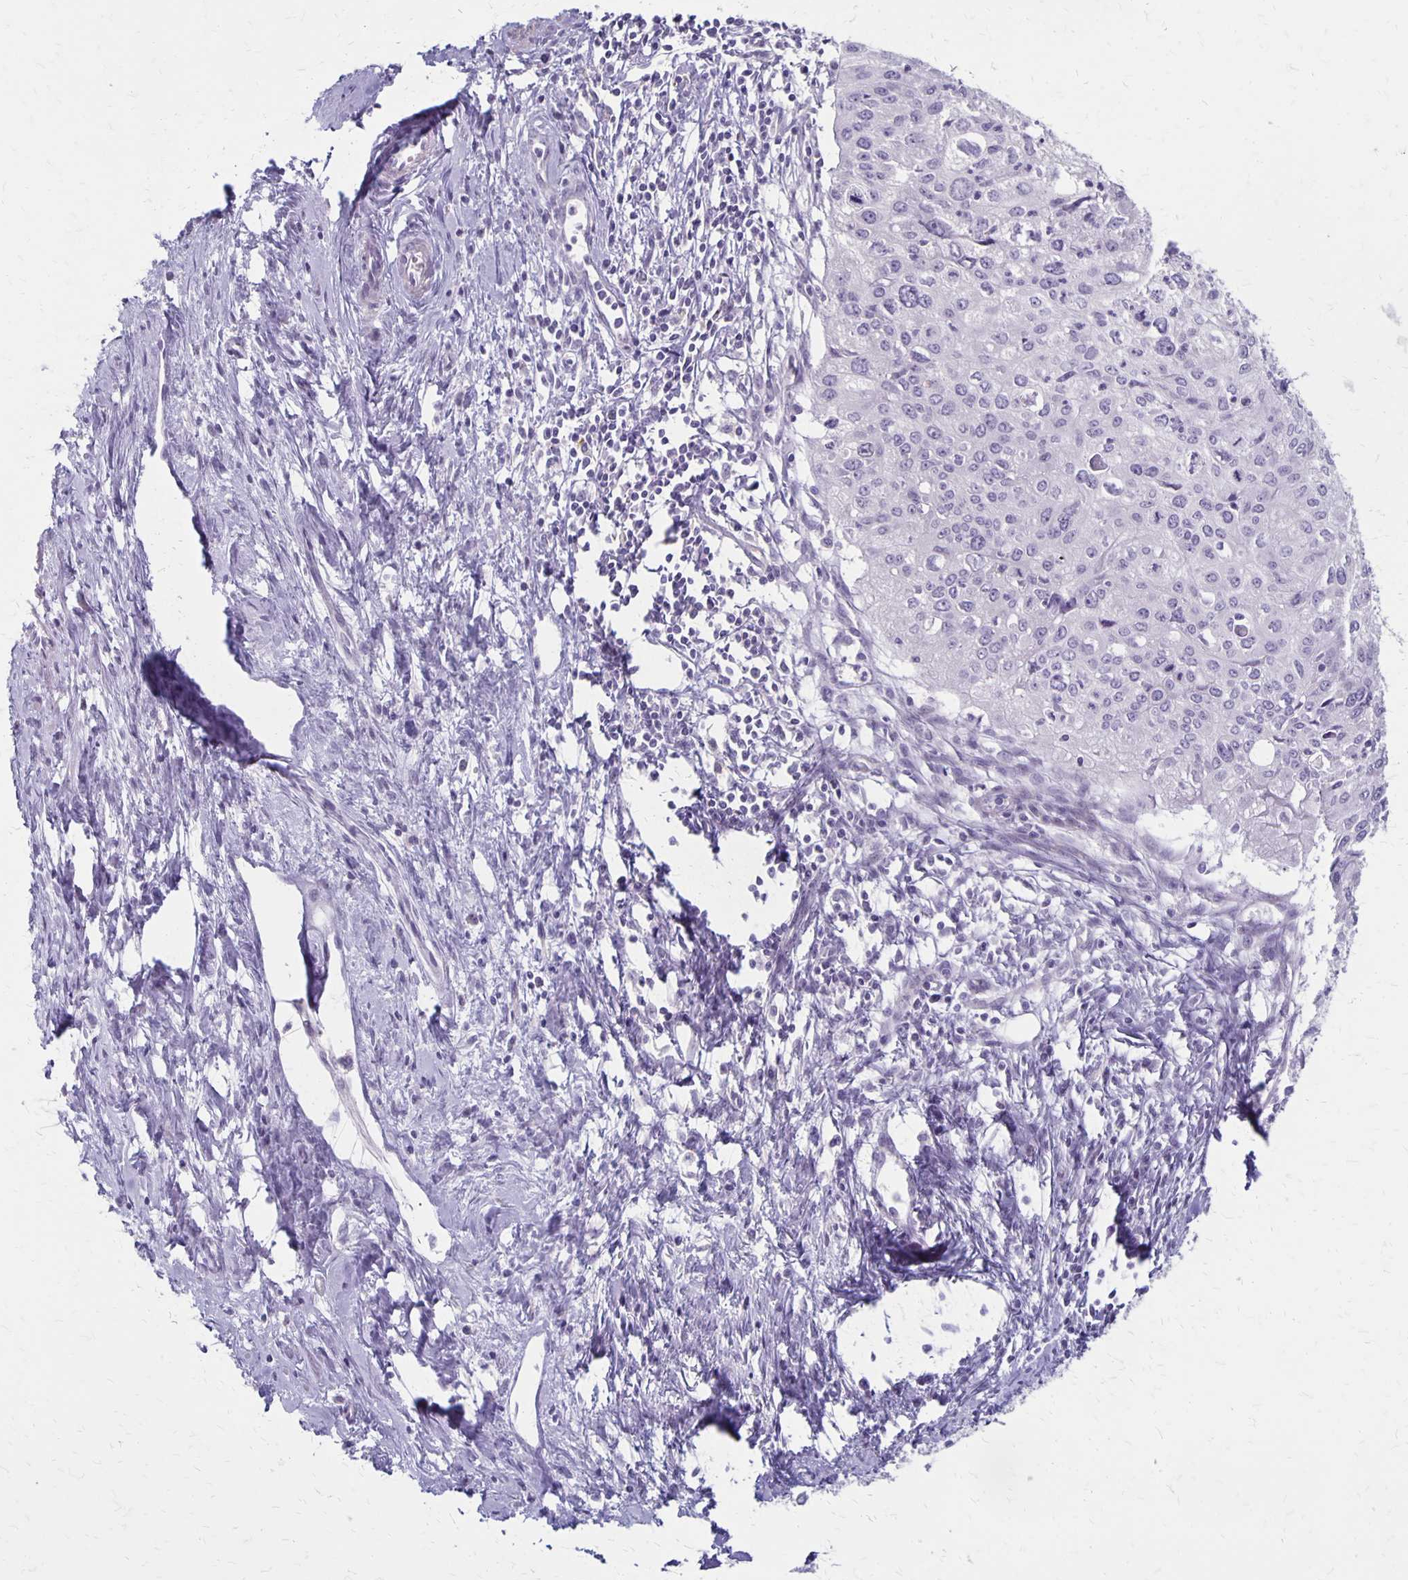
{"staining": {"intensity": "negative", "quantity": "none", "location": "none"}, "tissue": "cervical cancer", "cell_type": "Tumor cells", "image_type": "cancer", "snomed": [{"axis": "morphology", "description": "Squamous cell carcinoma, NOS"}, {"axis": "topography", "description": "Cervix"}], "caption": "Micrograph shows no significant protein staining in tumor cells of squamous cell carcinoma (cervical).", "gene": "HOMER1", "patient": {"sex": "female", "age": 50}}